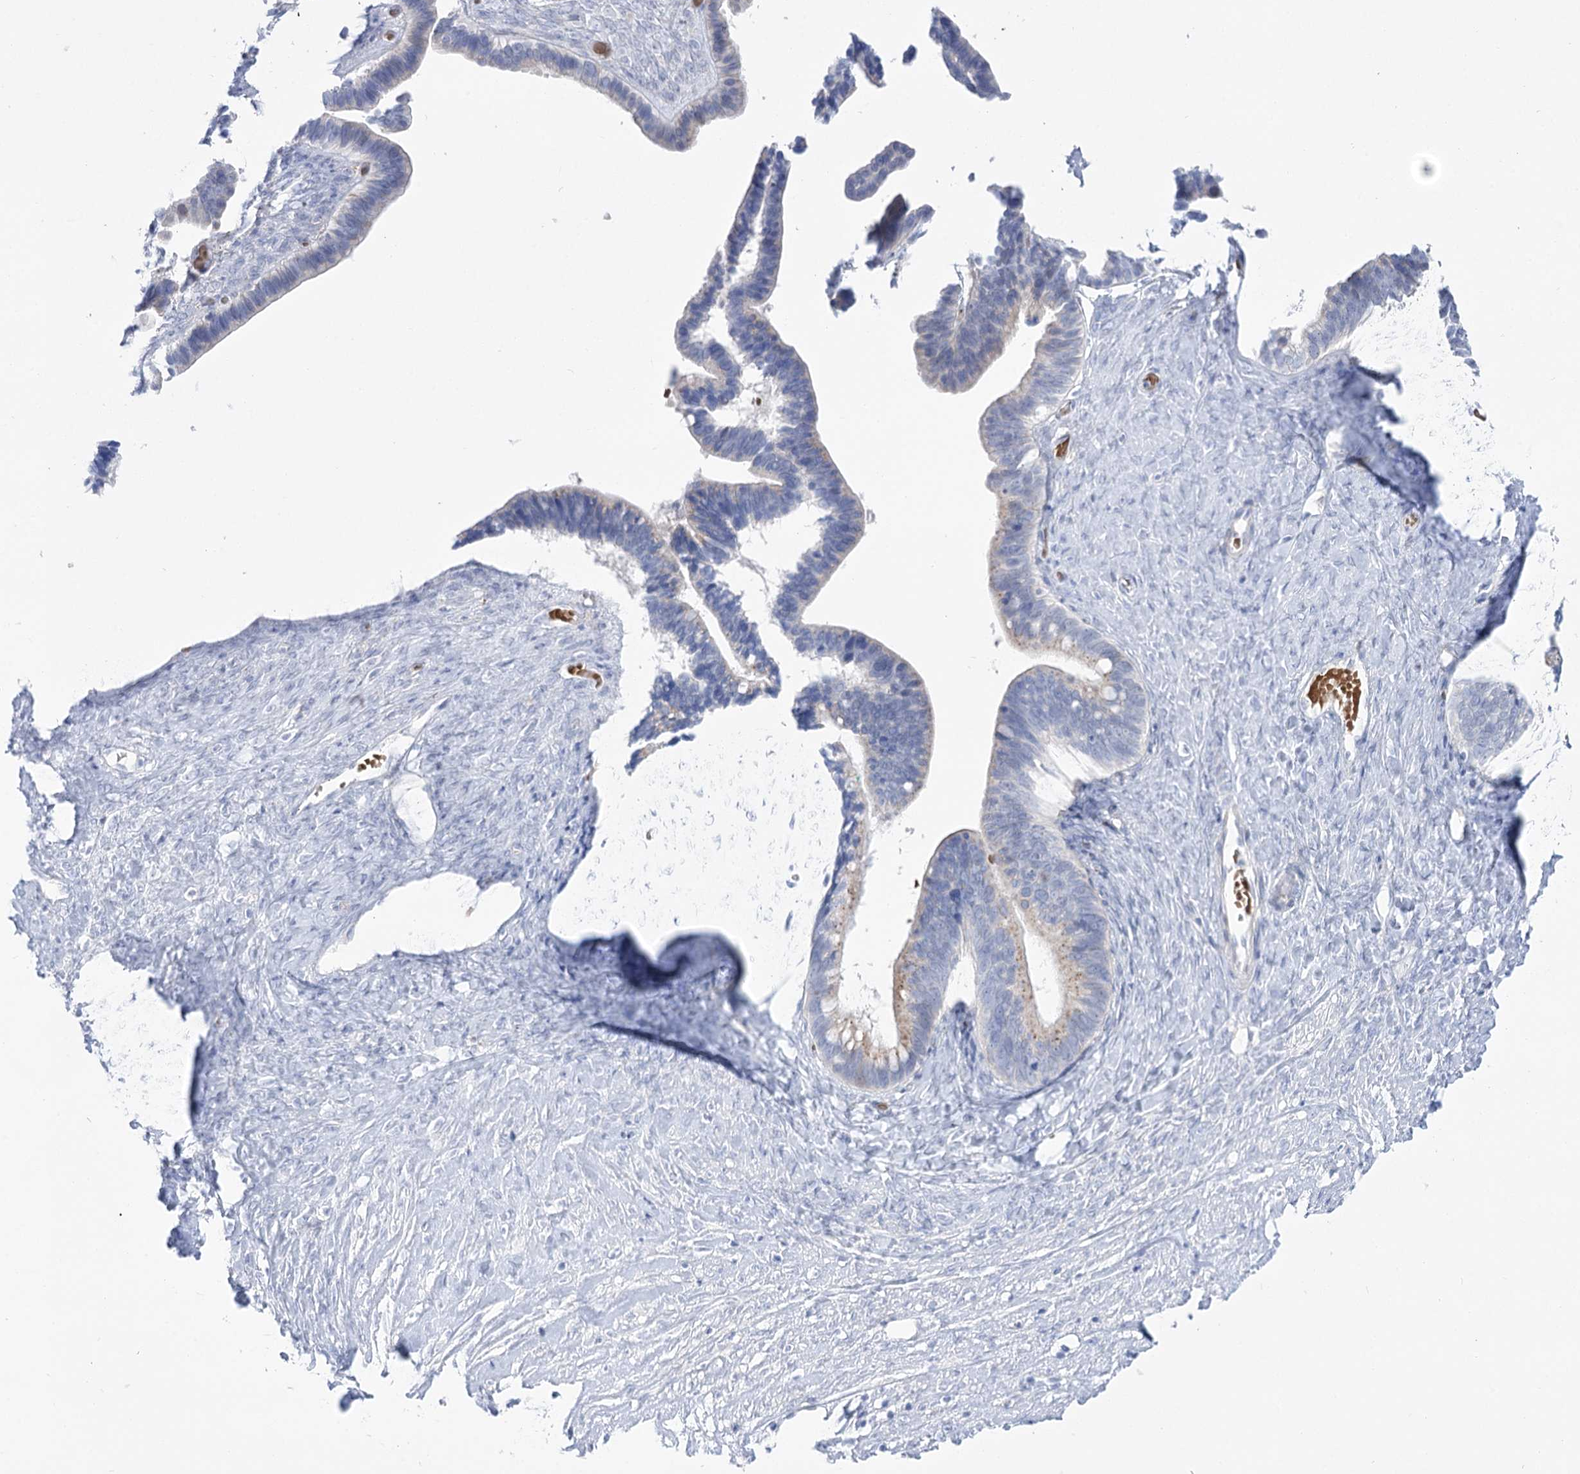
{"staining": {"intensity": "weak", "quantity": "<25%", "location": "cytoplasmic/membranous"}, "tissue": "ovarian cancer", "cell_type": "Tumor cells", "image_type": "cancer", "snomed": [{"axis": "morphology", "description": "Cystadenocarcinoma, serous, NOS"}, {"axis": "topography", "description": "Ovary"}], "caption": "Immunohistochemical staining of ovarian cancer reveals no significant staining in tumor cells.", "gene": "SIAE", "patient": {"sex": "female", "age": 56}}